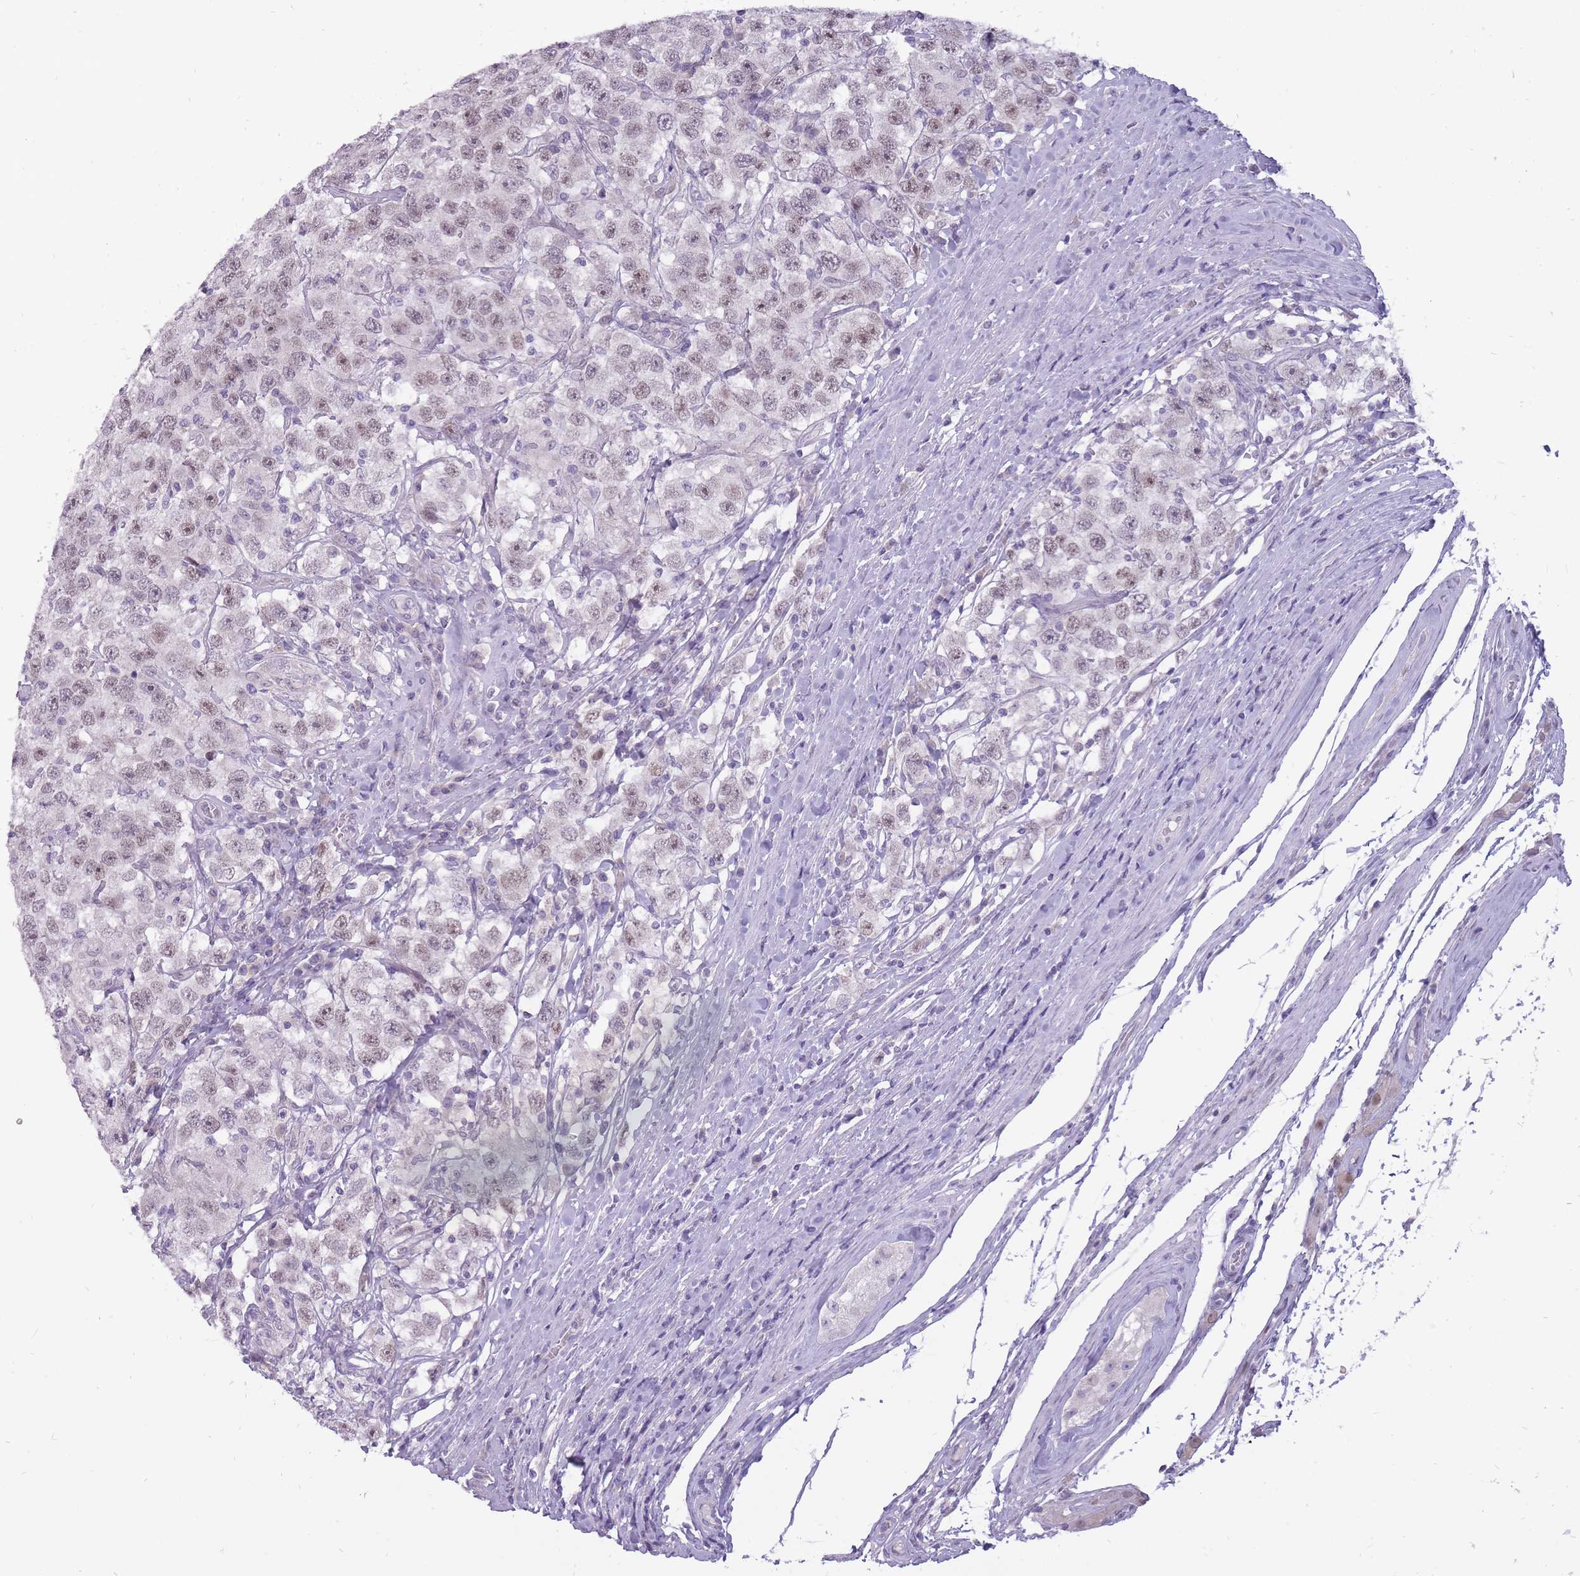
{"staining": {"intensity": "weak", "quantity": ">75%", "location": "nuclear"}, "tissue": "testis cancer", "cell_type": "Tumor cells", "image_type": "cancer", "snomed": [{"axis": "morphology", "description": "Seminoma, NOS"}, {"axis": "topography", "description": "Testis"}], "caption": "Human seminoma (testis) stained with a brown dye displays weak nuclear positive positivity in about >75% of tumor cells.", "gene": "POMZP3", "patient": {"sex": "male", "age": 41}}